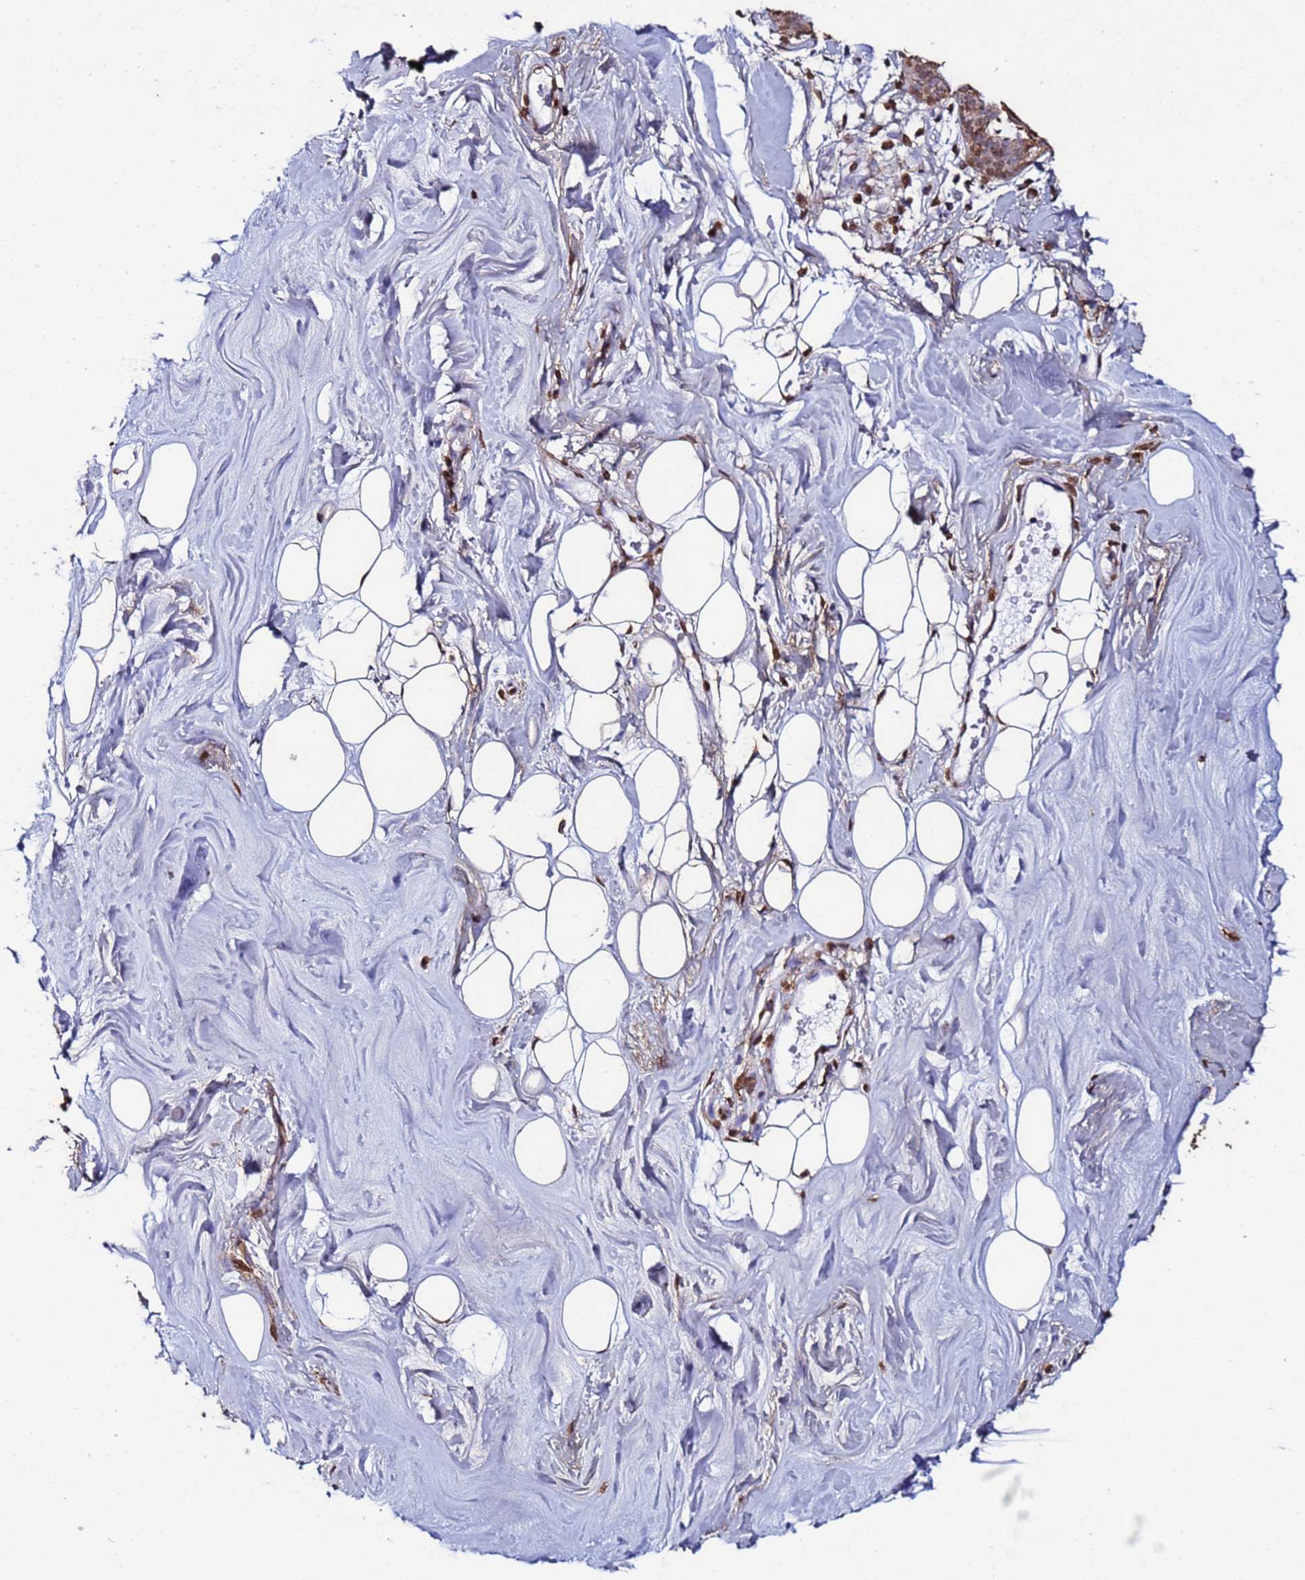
{"staining": {"intensity": "moderate", "quantity": "<25%", "location": "cytoplasmic/membranous,nuclear"}, "tissue": "adipose tissue", "cell_type": "Adipocytes", "image_type": "normal", "snomed": [{"axis": "morphology", "description": "Normal tissue, NOS"}, {"axis": "topography", "description": "Breast"}], "caption": "This photomicrograph reveals IHC staining of unremarkable adipose tissue, with low moderate cytoplasmic/membranous,nuclear staining in about <25% of adipocytes.", "gene": "TRIP6", "patient": {"sex": "female", "age": 26}}